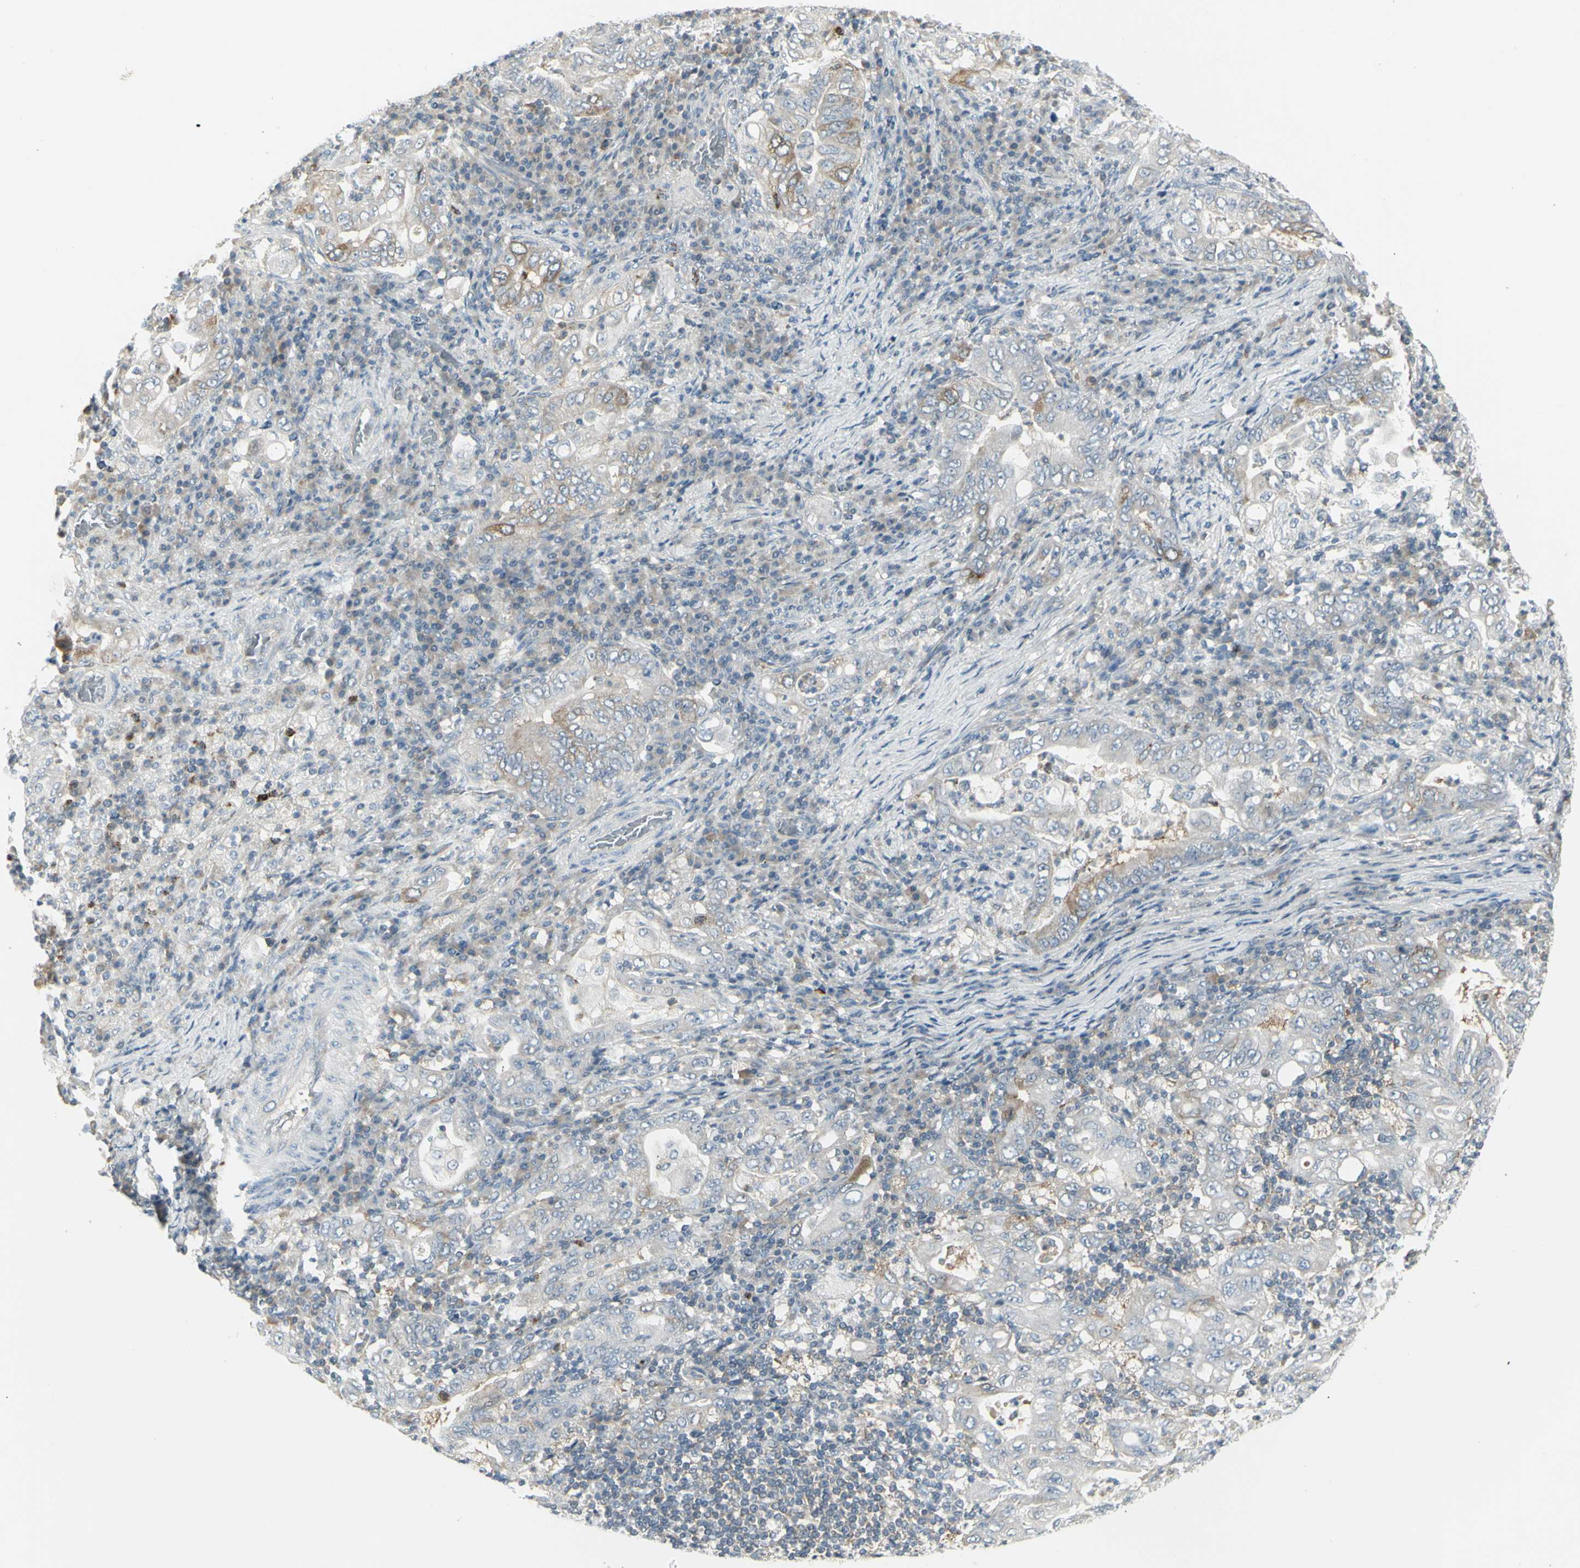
{"staining": {"intensity": "moderate", "quantity": "<25%", "location": "cytoplasmic/membranous"}, "tissue": "stomach cancer", "cell_type": "Tumor cells", "image_type": "cancer", "snomed": [{"axis": "morphology", "description": "Normal tissue, NOS"}, {"axis": "morphology", "description": "Adenocarcinoma, NOS"}, {"axis": "topography", "description": "Esophagus"}, {"axis": "topography", "description": "Stomach, upper"}, {"axis": "topography", "description": "Peripheral nerve tissue"}], "caption": "Adenocarcinoma (stomach) stained with immunohistochemistry (IHC) exhibits moderate cytoplasmic/membranous expression in approximately <25% of tumor cells.", "gene": "CCNB2", "patient": {"sex": "male", "age": 62}}